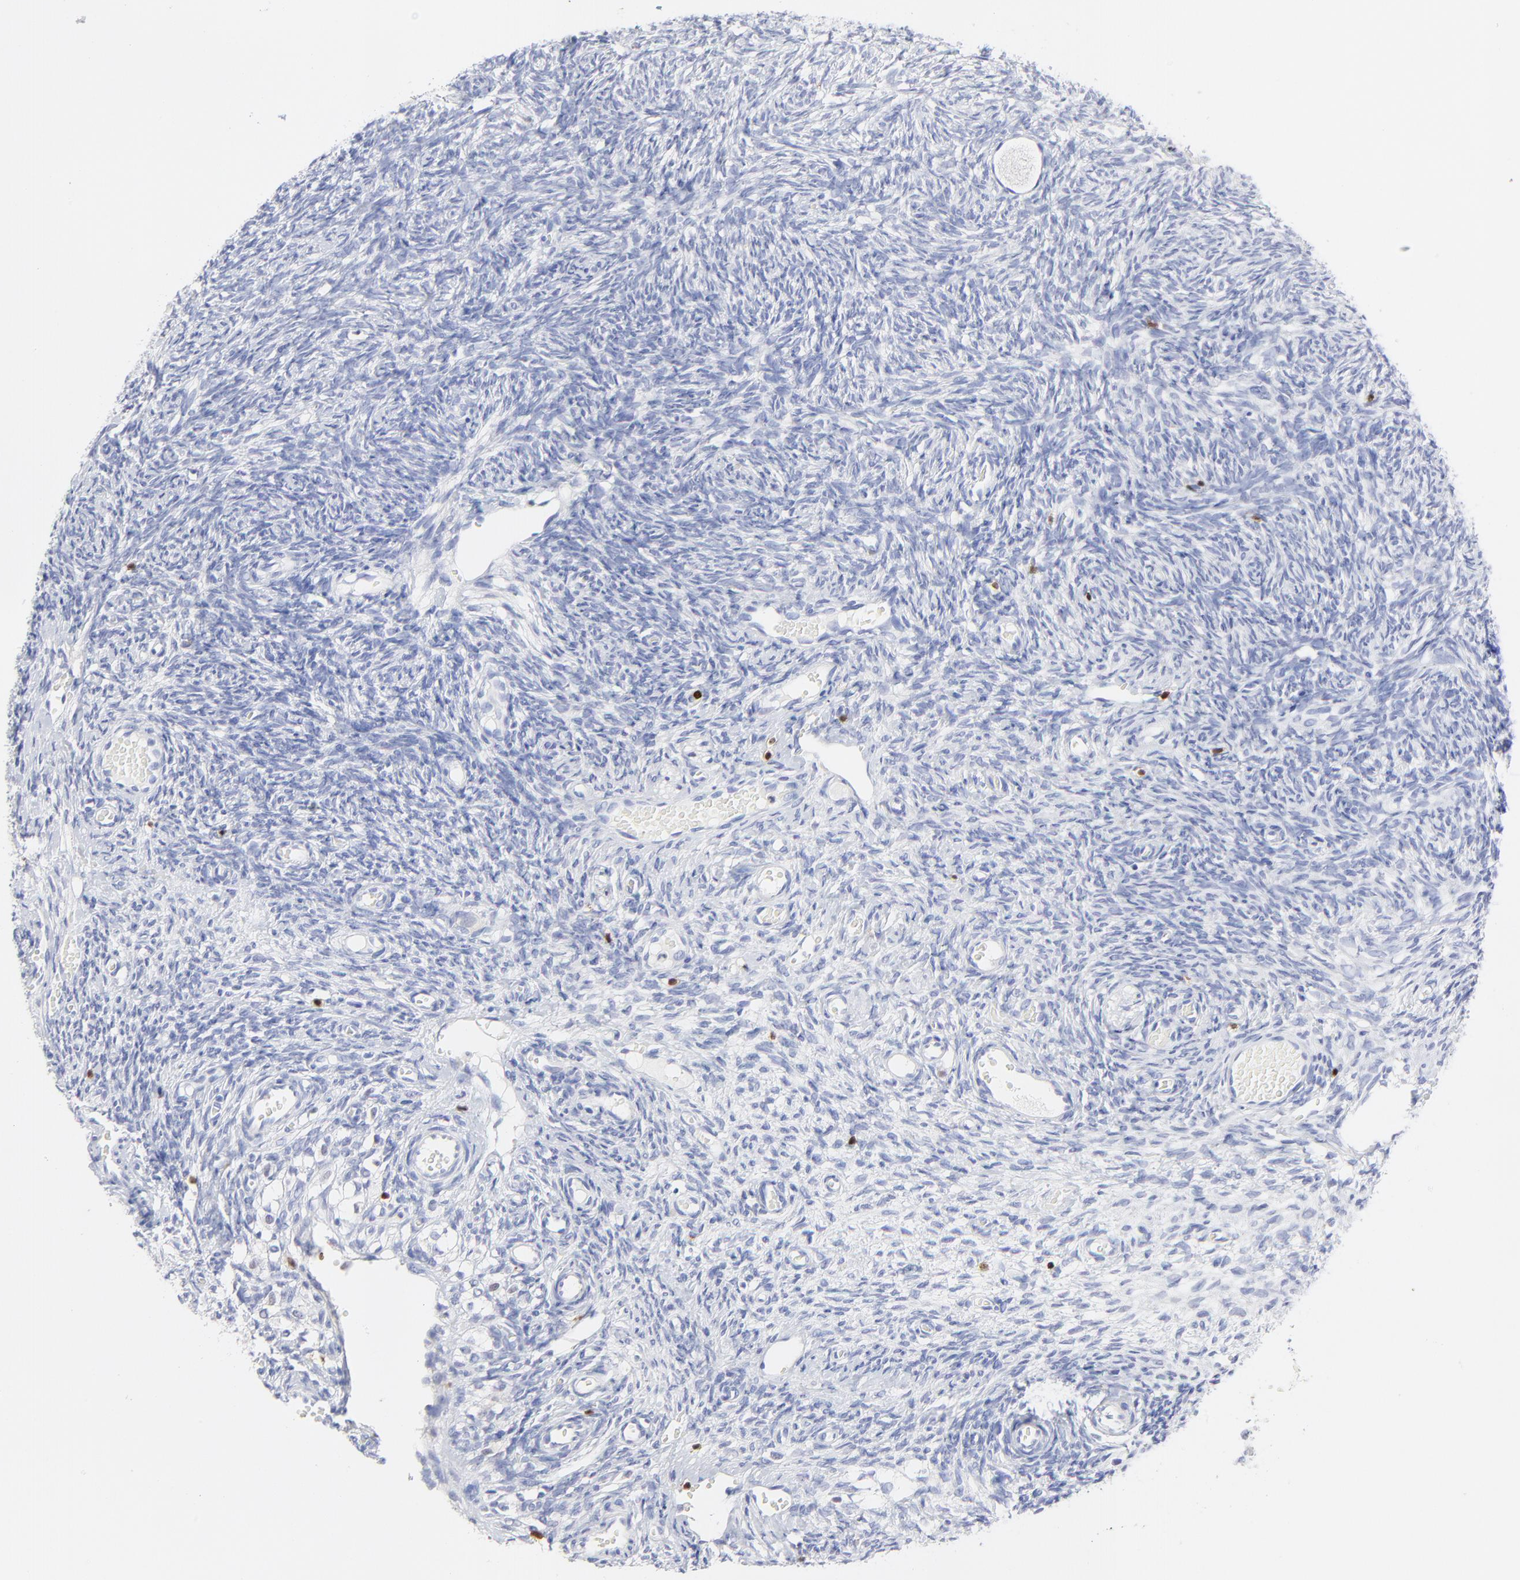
{"staining": {"intensity": "negative", "quantity": "none", "location": "none"}, "tissue": "ovary", "cell_type": "Follicle cells", "image_type": "normal", "snomed": [{"axis": "morphology", "description": "Normal tissue, NOS"}, {"axis": "topography", "description": "Ovary"}], "caption": "DAB (3,3'-diaminobenzidine) immunohistochemical staining of normal human ovary reveals no significant expression in follicle cells. Nuclei are stained in blue.", "gene": "ZAP70", "patient": {"sex": "female", "age": 35}}